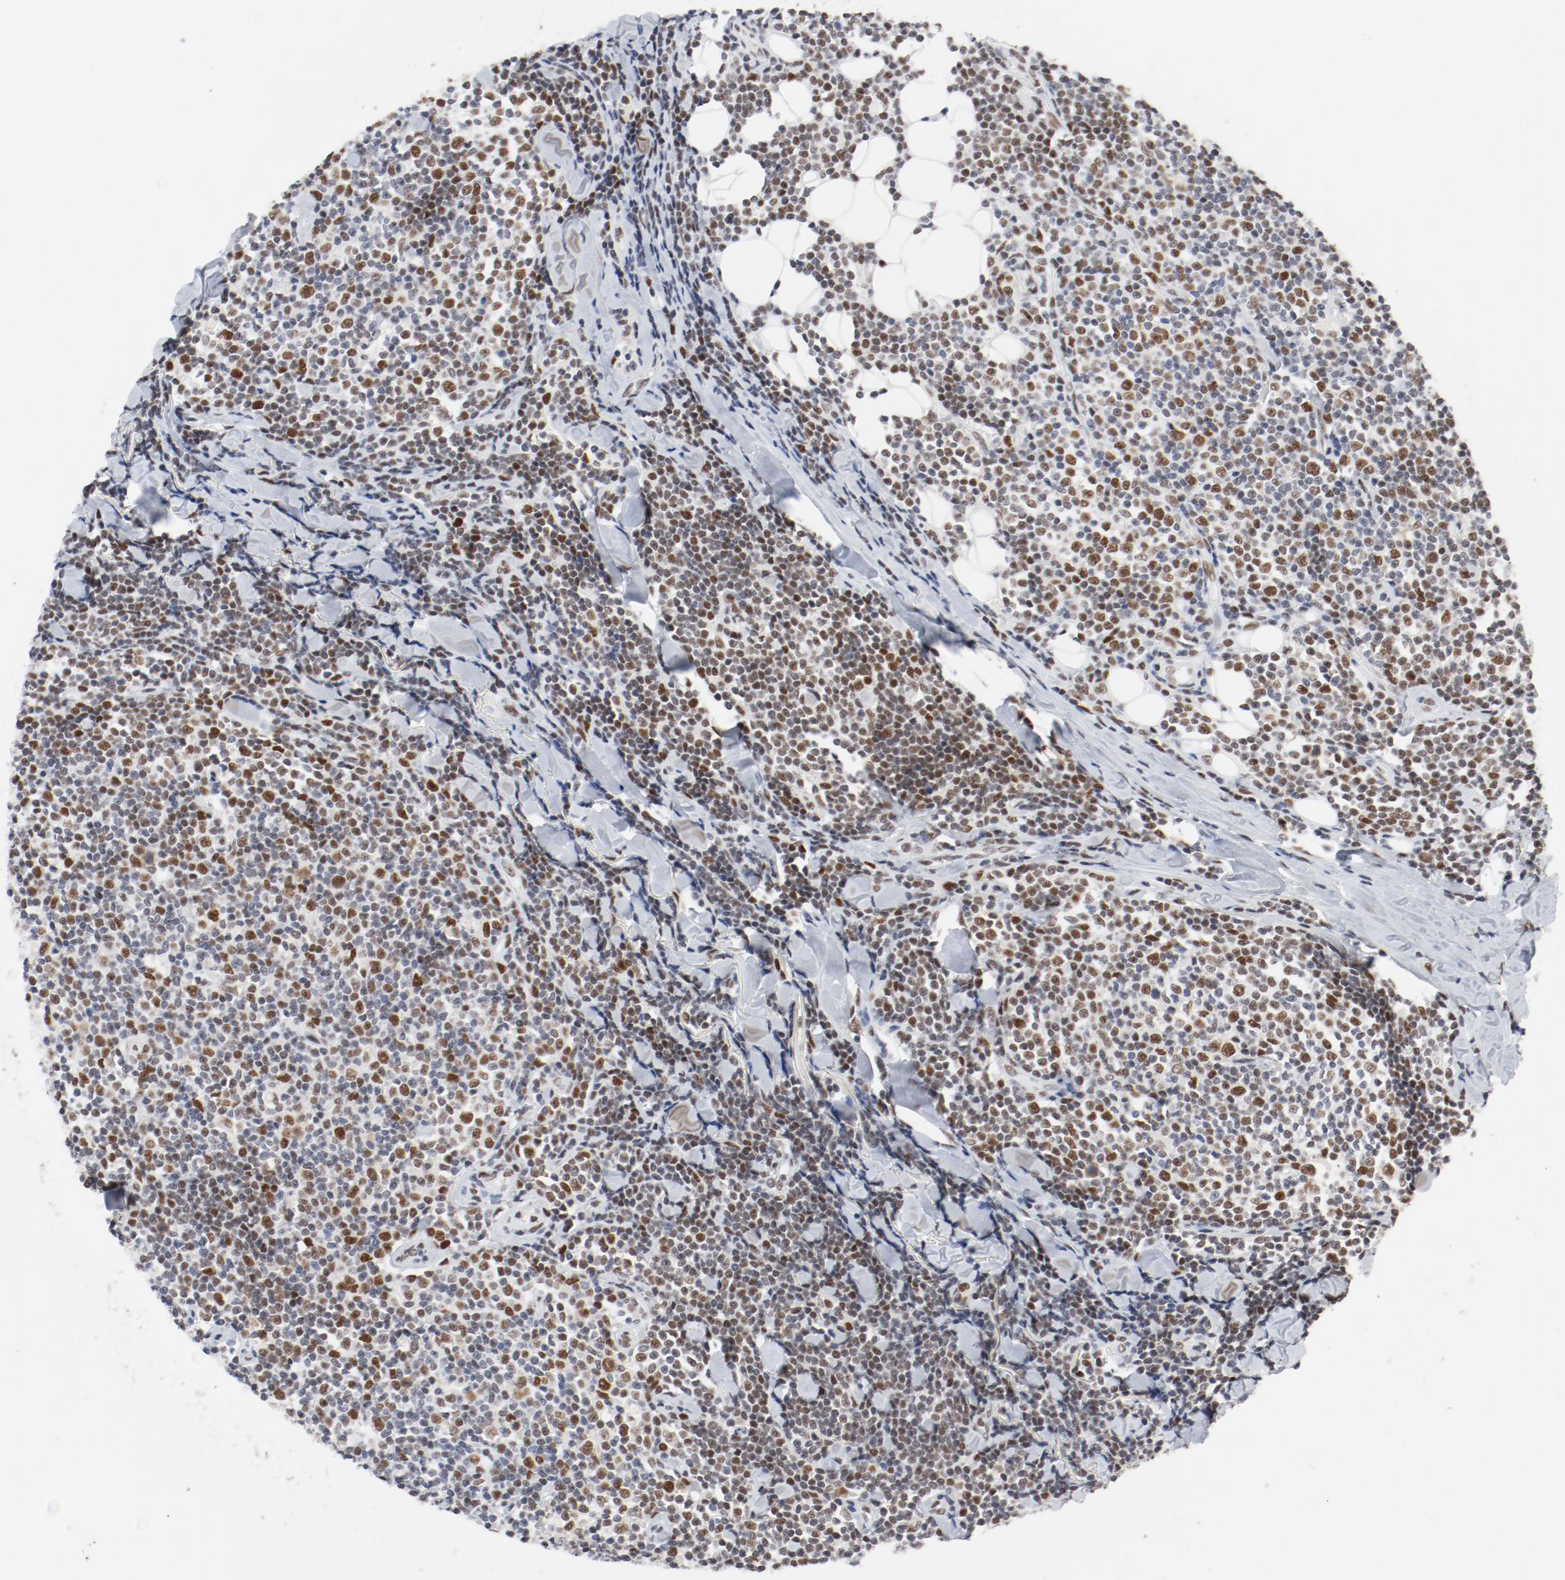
{"staining": {"intensity": "moderate", "quantity": ">75%", "location": "nuclear"}, "tissue": "lymphoma", "cell_type": "Tumor cells", "image_type": "cancer", "snomed": [{"axis": "morphology", "description": "Malignant lymphoma, non-Hodgkin's type, Low grade"}, {"axis": "topography", "description": "Soft tissue"}], "caption": "This is a micrograph of immunohistochemistry (IHC) staining of lymphoma, which shows moderate expression in the nuclear of tumor cells.", "gene": "ARNT", "patient": {"sex": "male", "age": 92}}